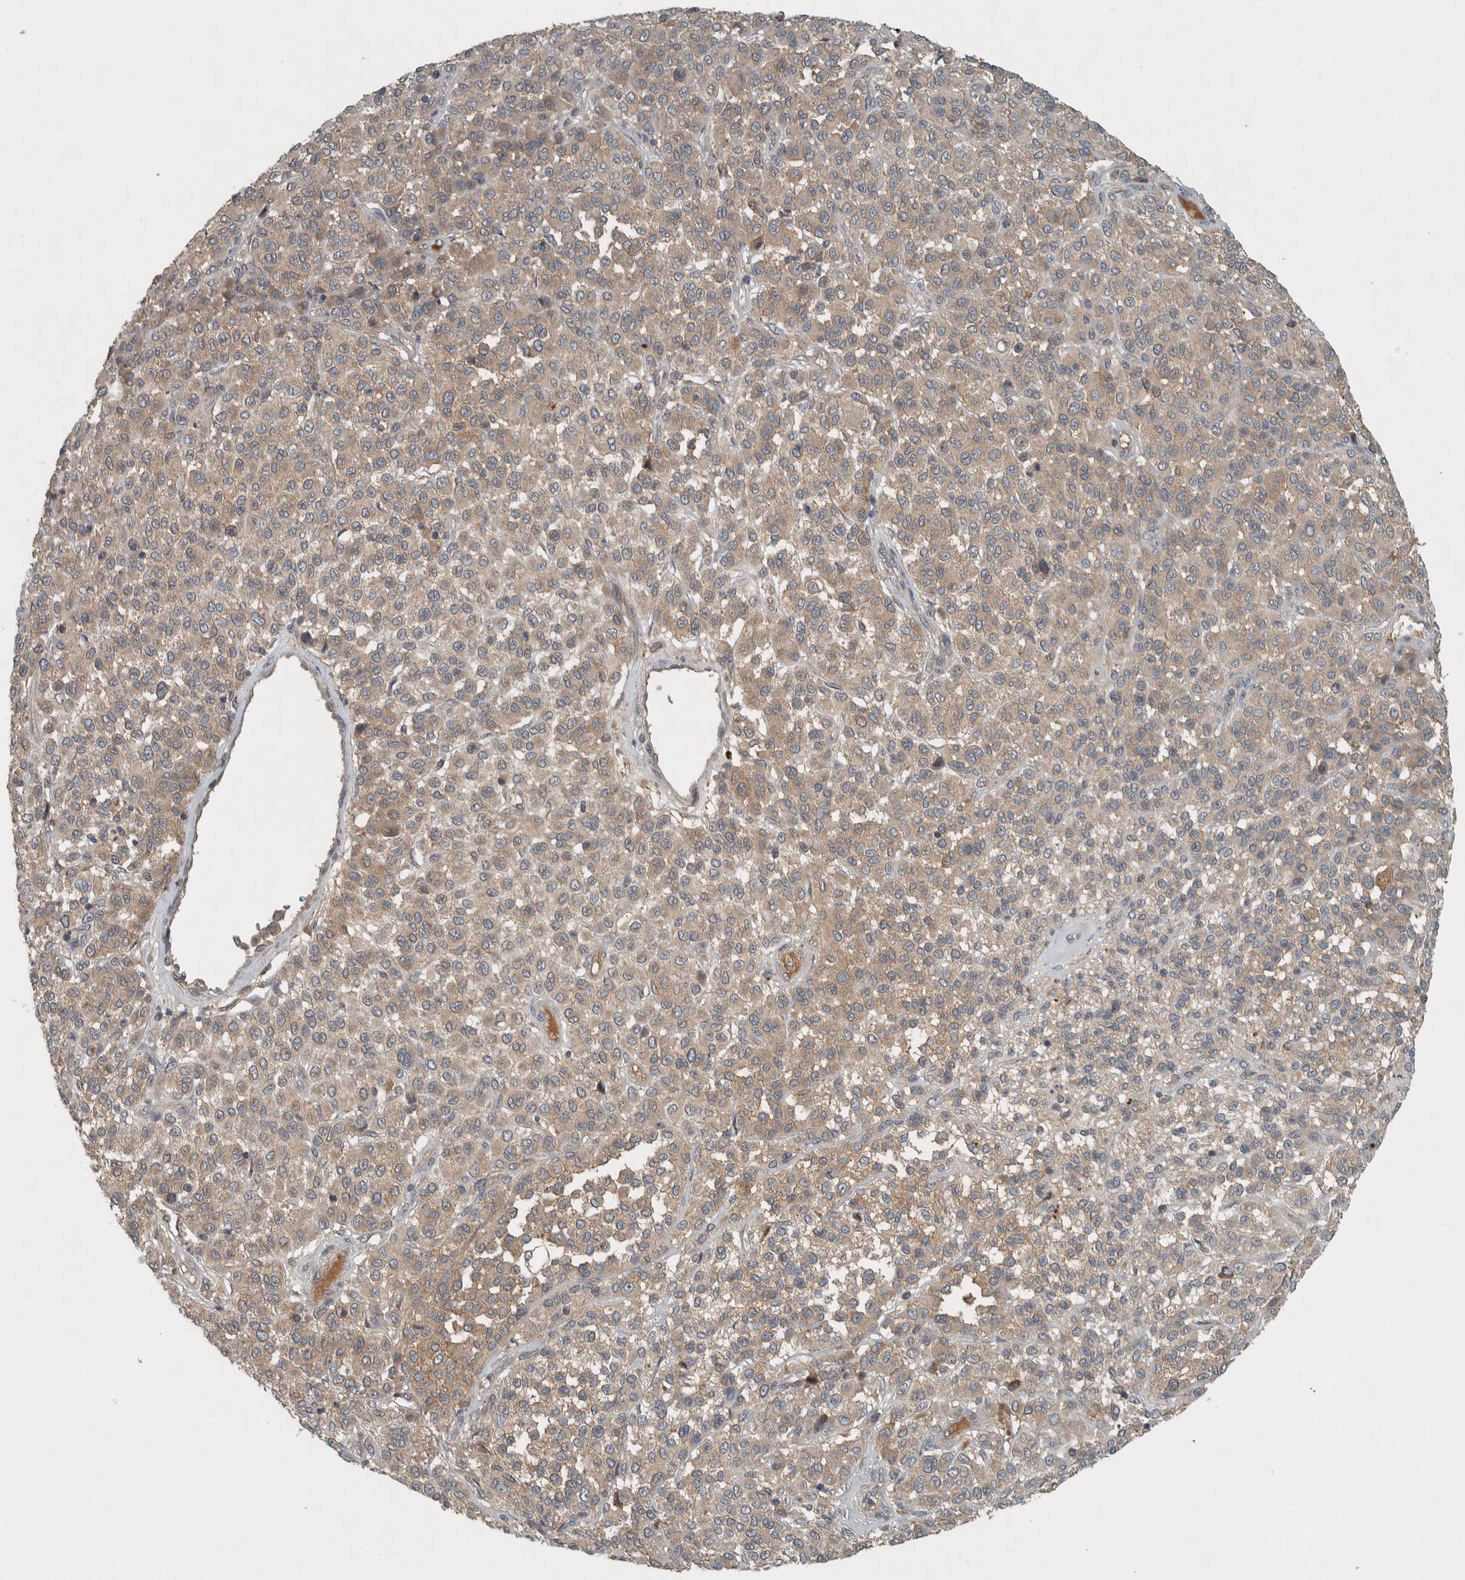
{"staining": {"intensity": "moderate", "quantity": ">75%", "location": "cytoplasmic/membranous"}, "tissue": "melanoma", "cell_type": "Tumor cells", "image_type": "cancer", "snomed": [{"axis": "morphology", "description": "Malignant melanoma, Metastatic site"}, {"axis": "topography", "description": "Pancreas"}], "caption": "Immunohistochemistry (IHC) of human melanoma reveals medium levels of moderate cytoplasmic/membranous positivity in approximately >75% of tumor cells. The protein of interest is shown in brown color, while the nuclei are stained blue.", "gene": "CLCN2", "patient": {"sex": "female", "age": 30}}